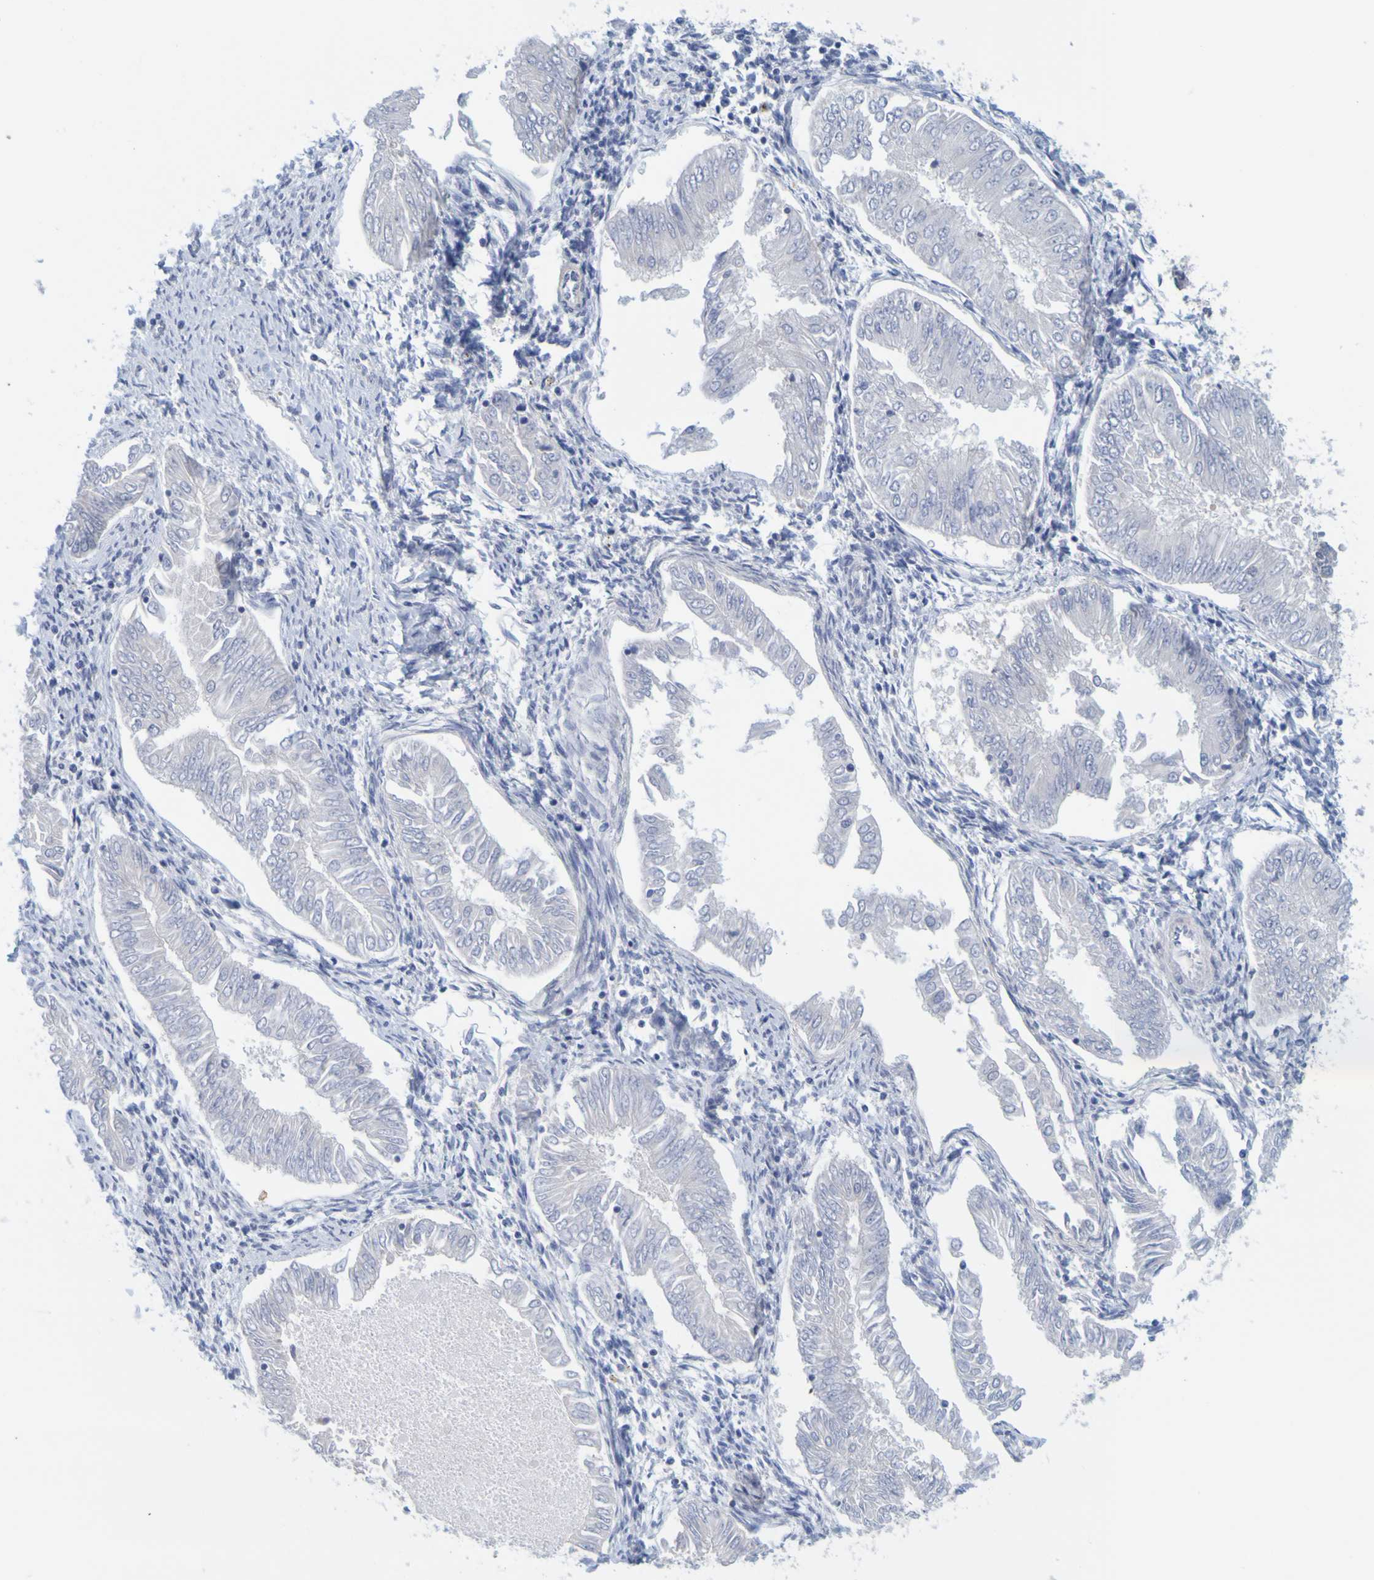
{"staining": {"intensity": "negative", "quantity": "none", "location": "none"}, "tissue": "endometrial cancer", "cell_type": "Tumor cells", "image_type": "cancer", "snomed": [{"axis": "morphology", "description": "Adenocarcinoma, NOS"}, {"axis": "topography", "description": "Endometrium"}], "caption": "A histopathology image of human endometrial cancer (adenocarcinoma) is negative for staining in tumor cells.", "gene": "ENDOU", "patient": {"sex": "female", "age": 53}}